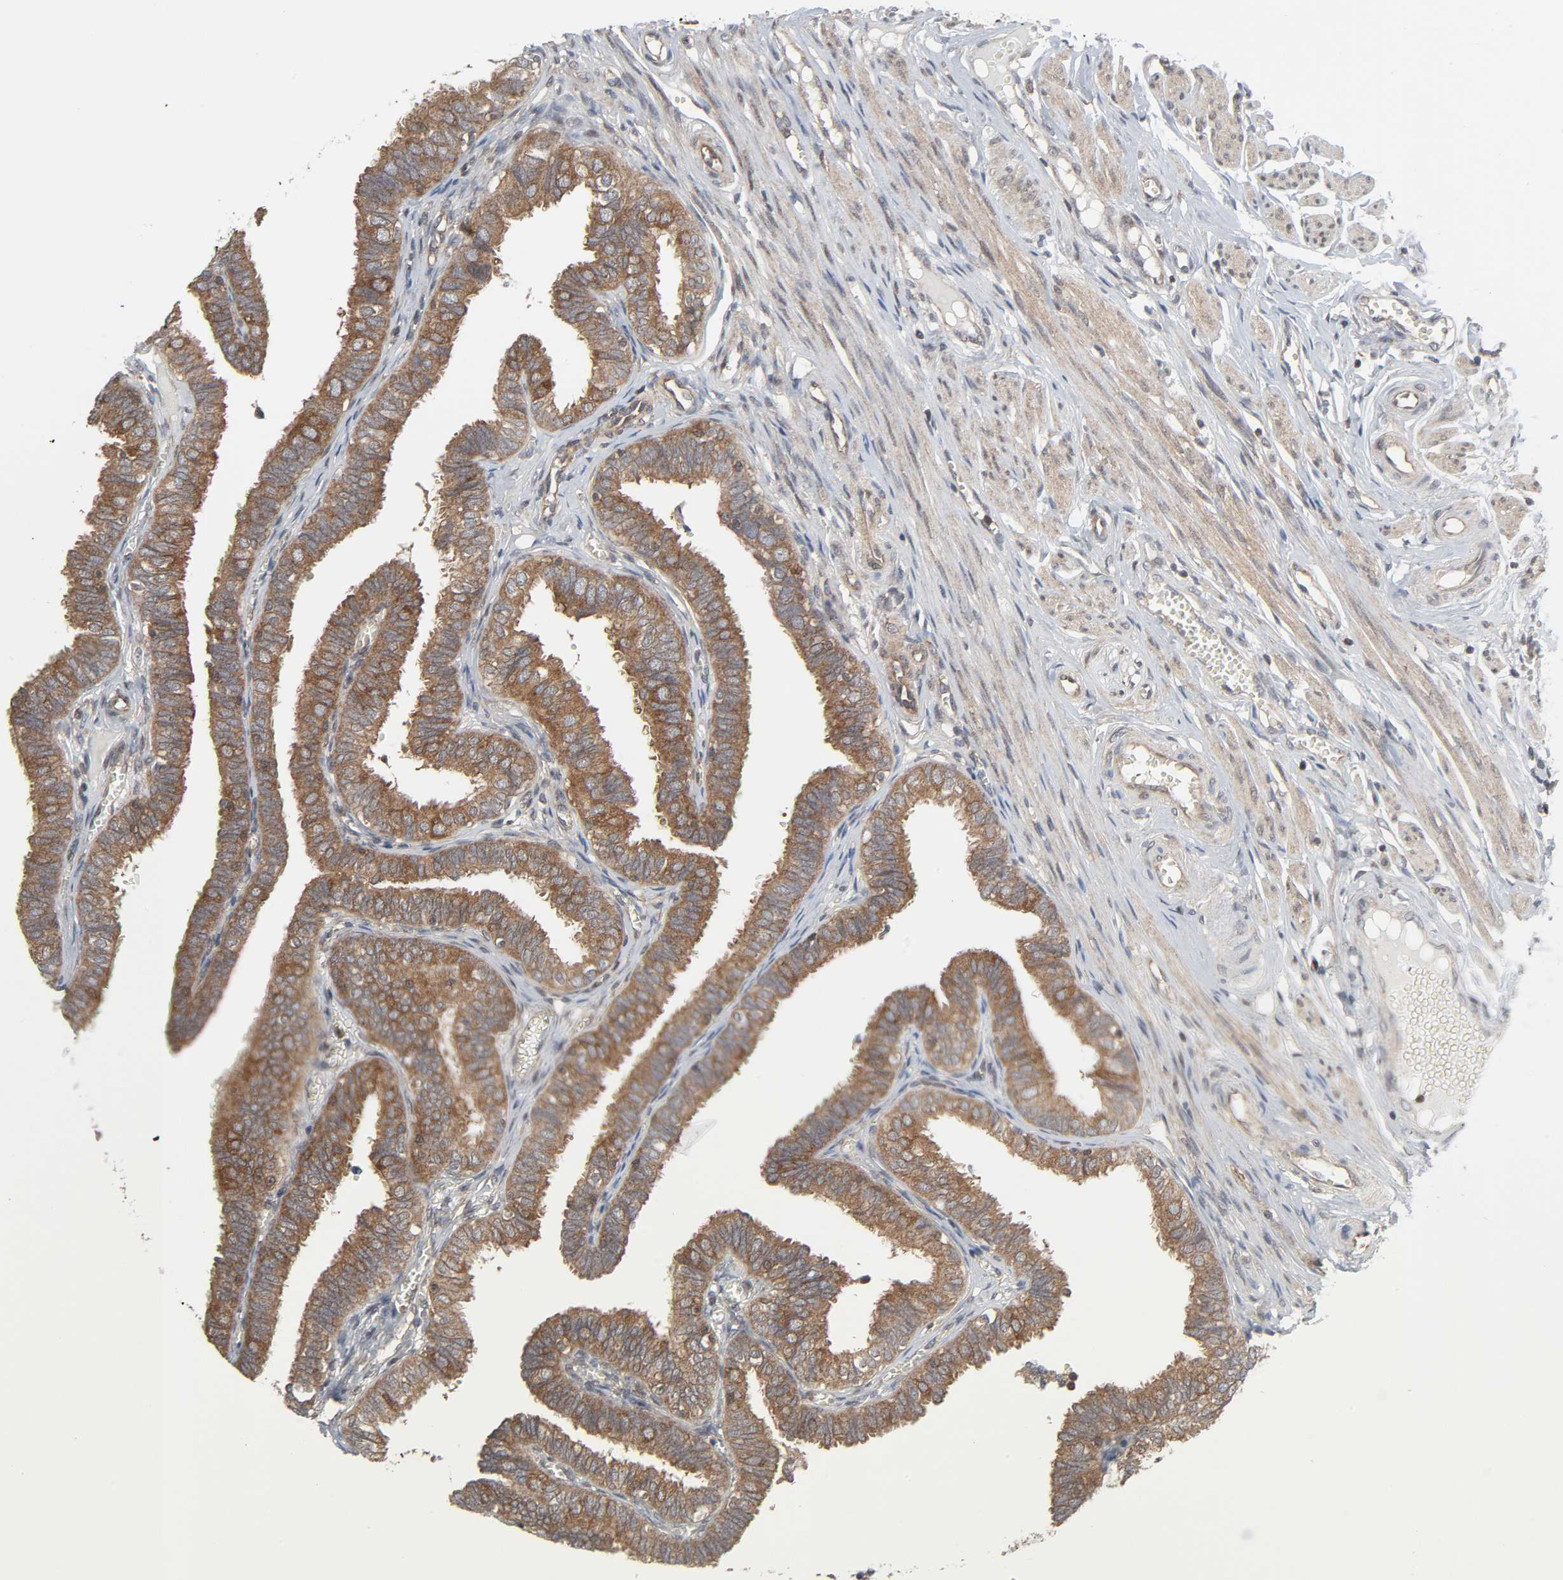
{"staining": {"intensity": "strong", "quantity": ">75%", "location": "cytoplasmic/membranous"}, "tissue": "fallopian tube", "cell_type": "Glandular cells", "image_type": "normal", "snomed": [{"axis": "morphology", "description": "Normal tissue, NOS"}, {"axis": "topography", "description": "Fallopian tube"}], "caption": "Immunohistochemical staining of benign human fallopian tube displays >75% levels of strong cytoplasmic/membranous protein positivity in about >75% of glandular cells. The staining is performed using DAB brown chromogen to label protein expression. The nuclei are counter-stained blue using hematoxylin.", "gene": "GSK3A", "patient": {"sex": "female", "age": 46}}